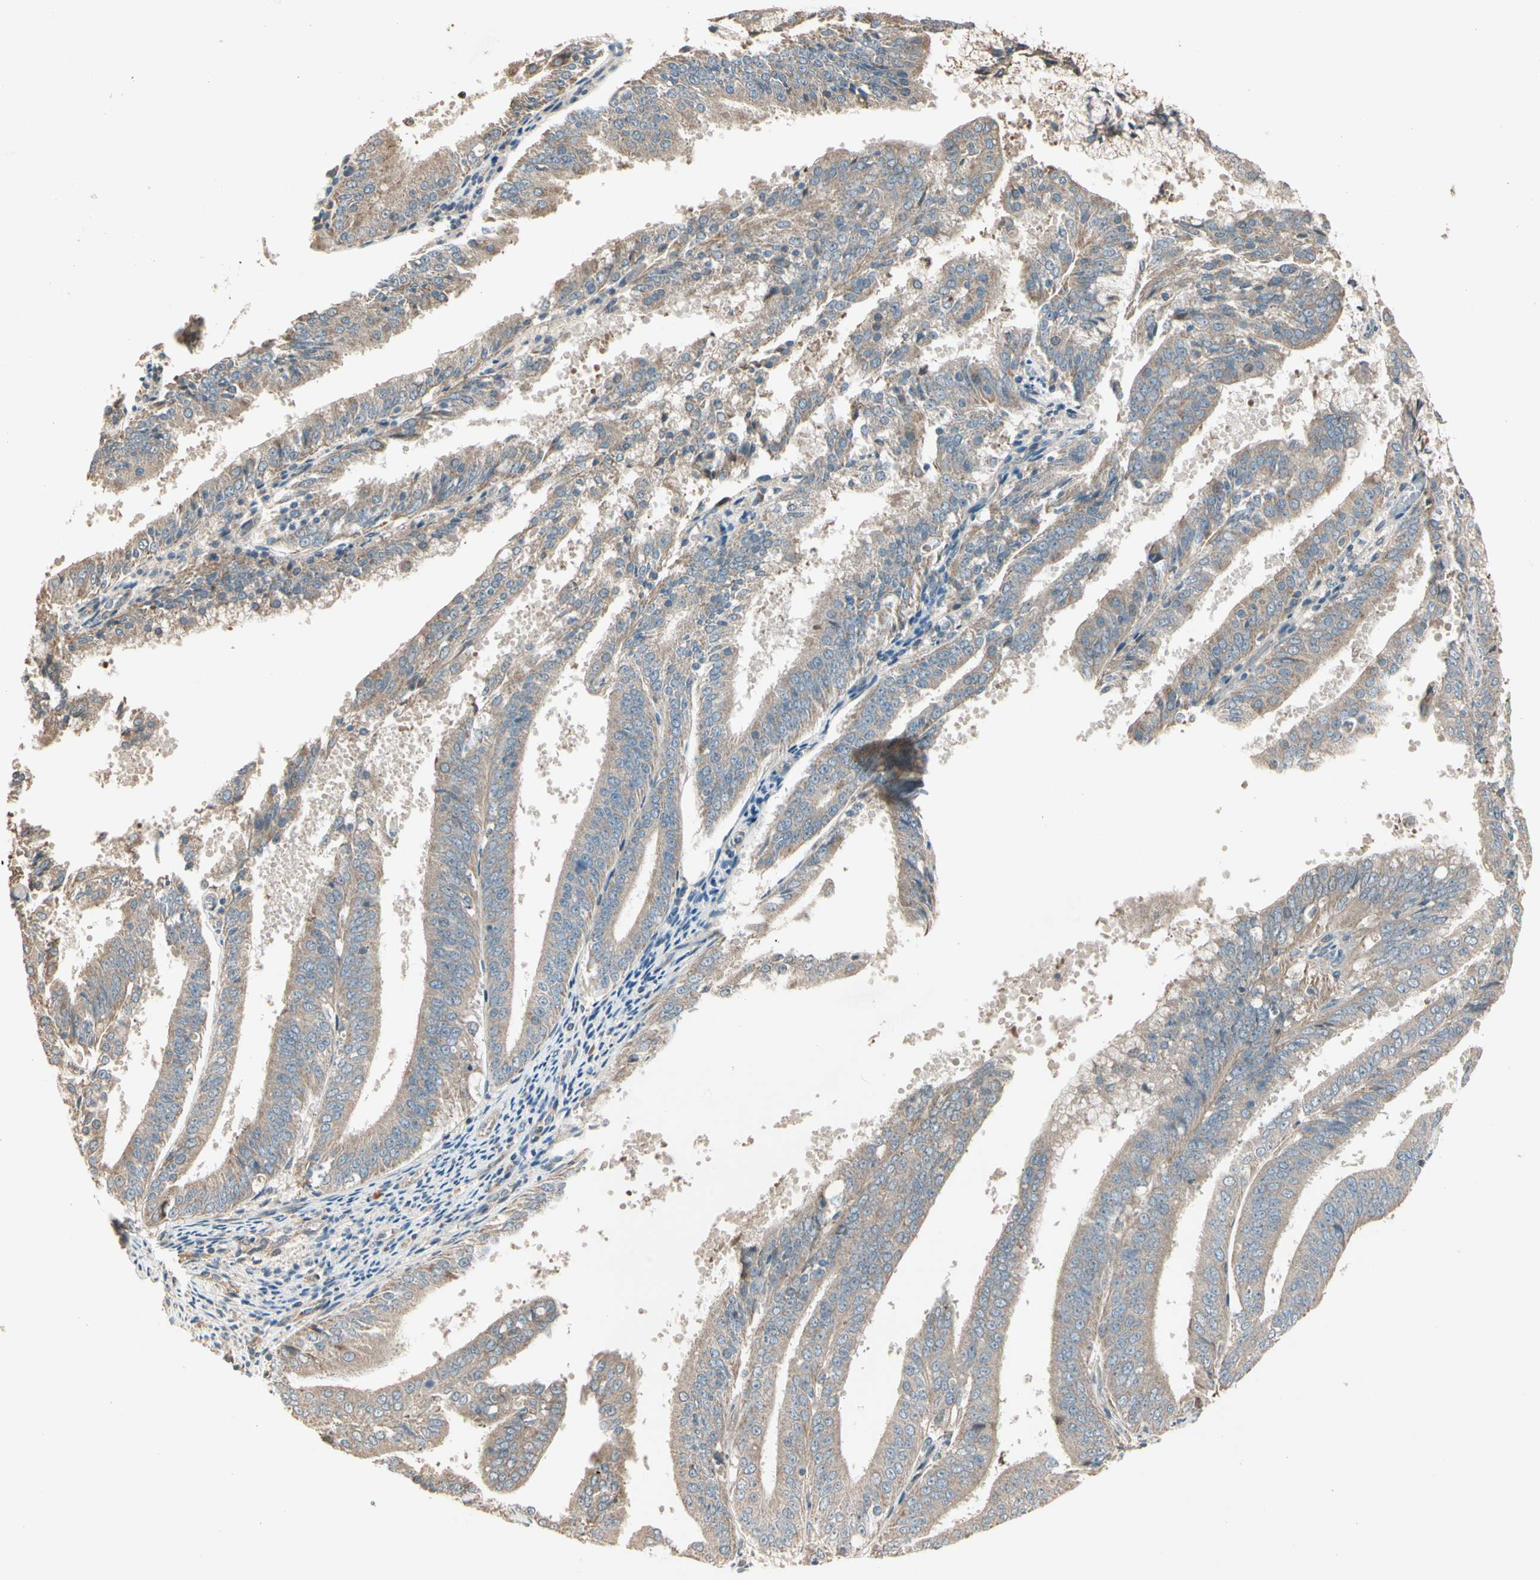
{"staining": {"intensity": "weak", "quantity": ">75%", "location": "cytoplasmic/membranous"}, "tissue": "endometrial cancer", "cell_type": "Tumor cells", "image_type": "cancer", "snomed": [{"axis": "morphology", "description": "Adenocarcinoma, NOS"}, {"axis": "topography", "description": "Endometrium"}], "caption": "DAB (3,3'-diaminobenzidine) immunohistochemical staining of adenocarcinoma (endometrial) reveals weak cytoplasmic/membranous protein staining in approximately >75% of tumor cells.", "gene": "TNFRSF21", "patient": {"sex": "female", "age": 63}}